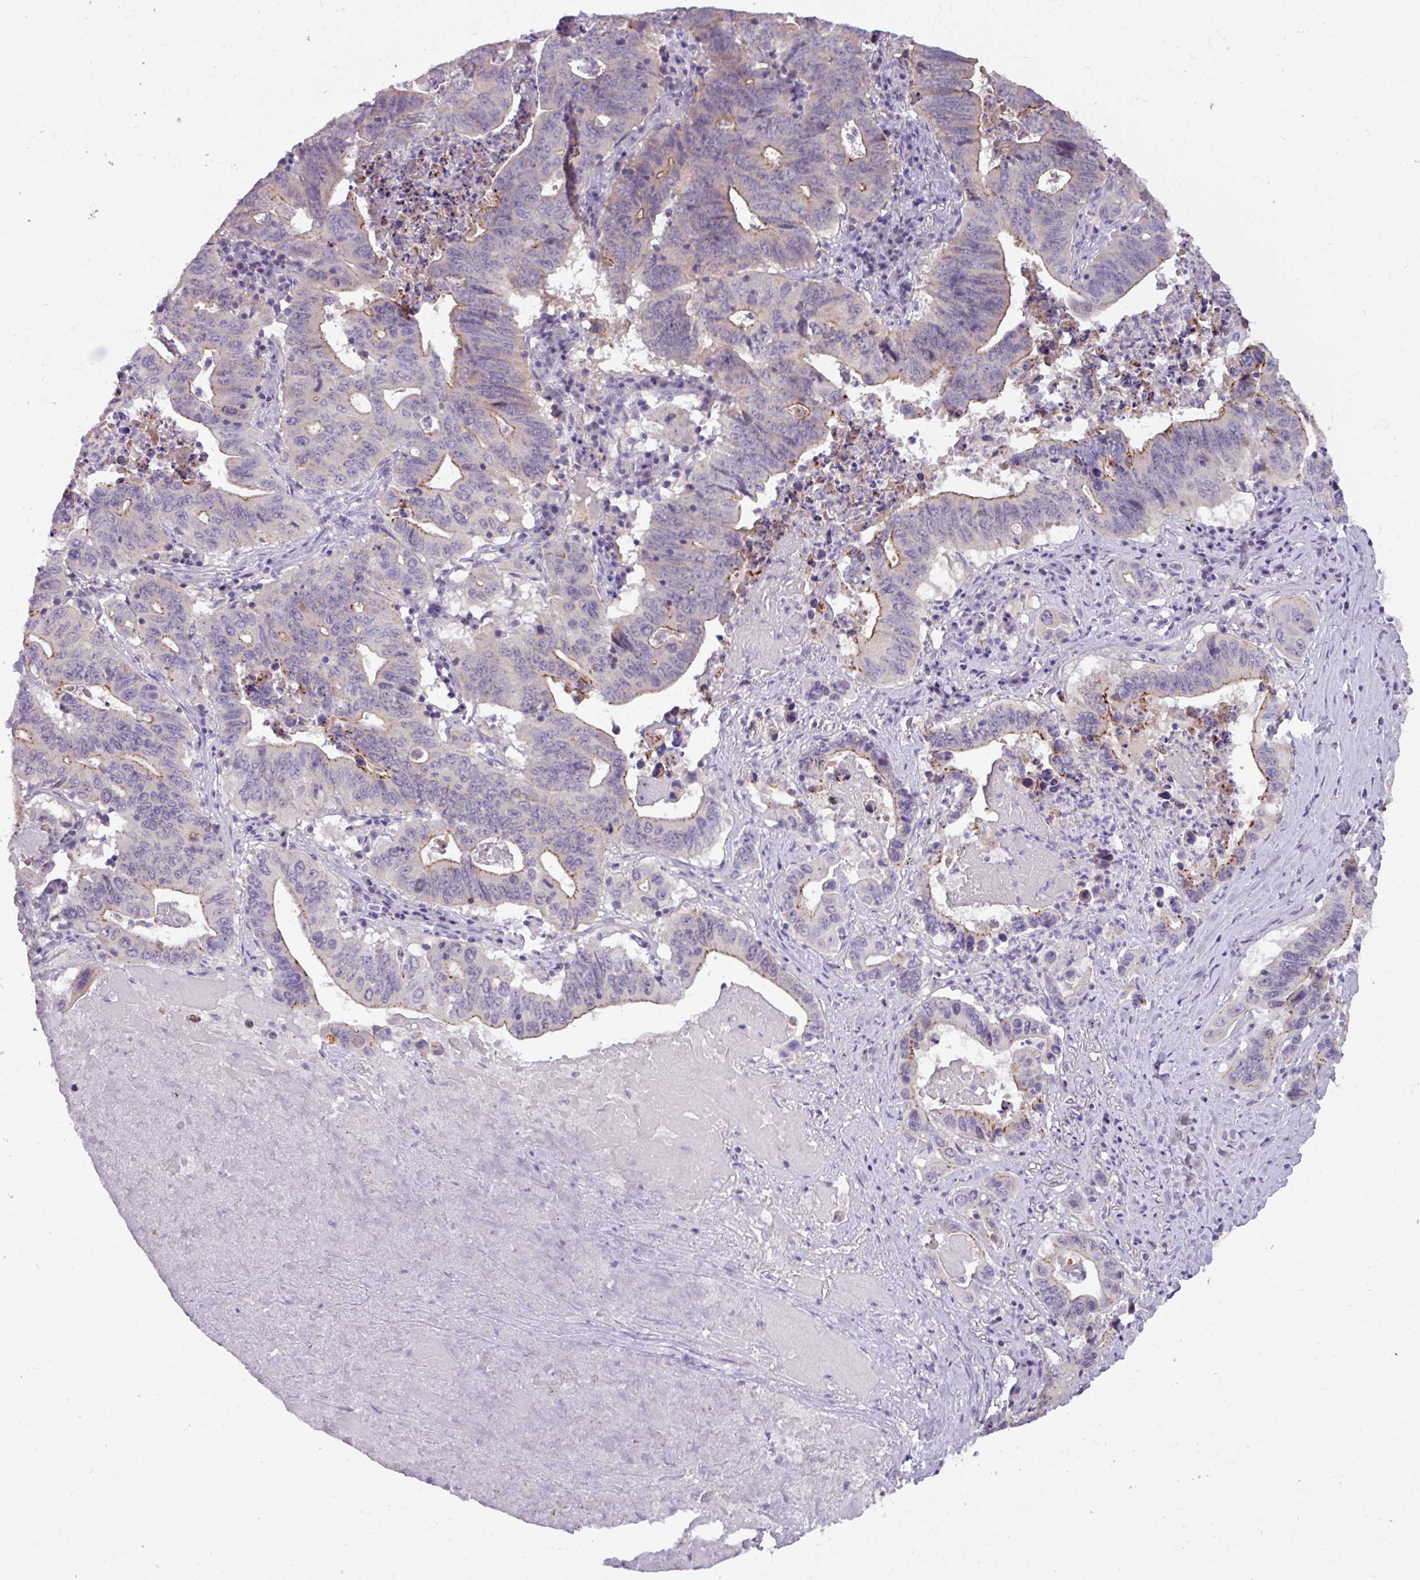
{"staining": {"intensity": "weak", "quantity": "25%-75%", "location": "cytoplasmic/membranous"}, "tissue": "lung cancer", "cell_type": "Tumor cells", "image_type": "cancer", "snomed": [{"axis": "morphology", "description": "Adenocarcinoma, NOS"}, {"axis": "topography", "description": "Lung"}], "caption": "IHC histopathology image of lung cancer stained for a protein (brown), which demonstrates low levels of weak cytoplasmic/membranous staining in about 25%-75% of tumor cells.", "gene": "PNMA6A", "patient": {"sex": "female", "age": 60}}